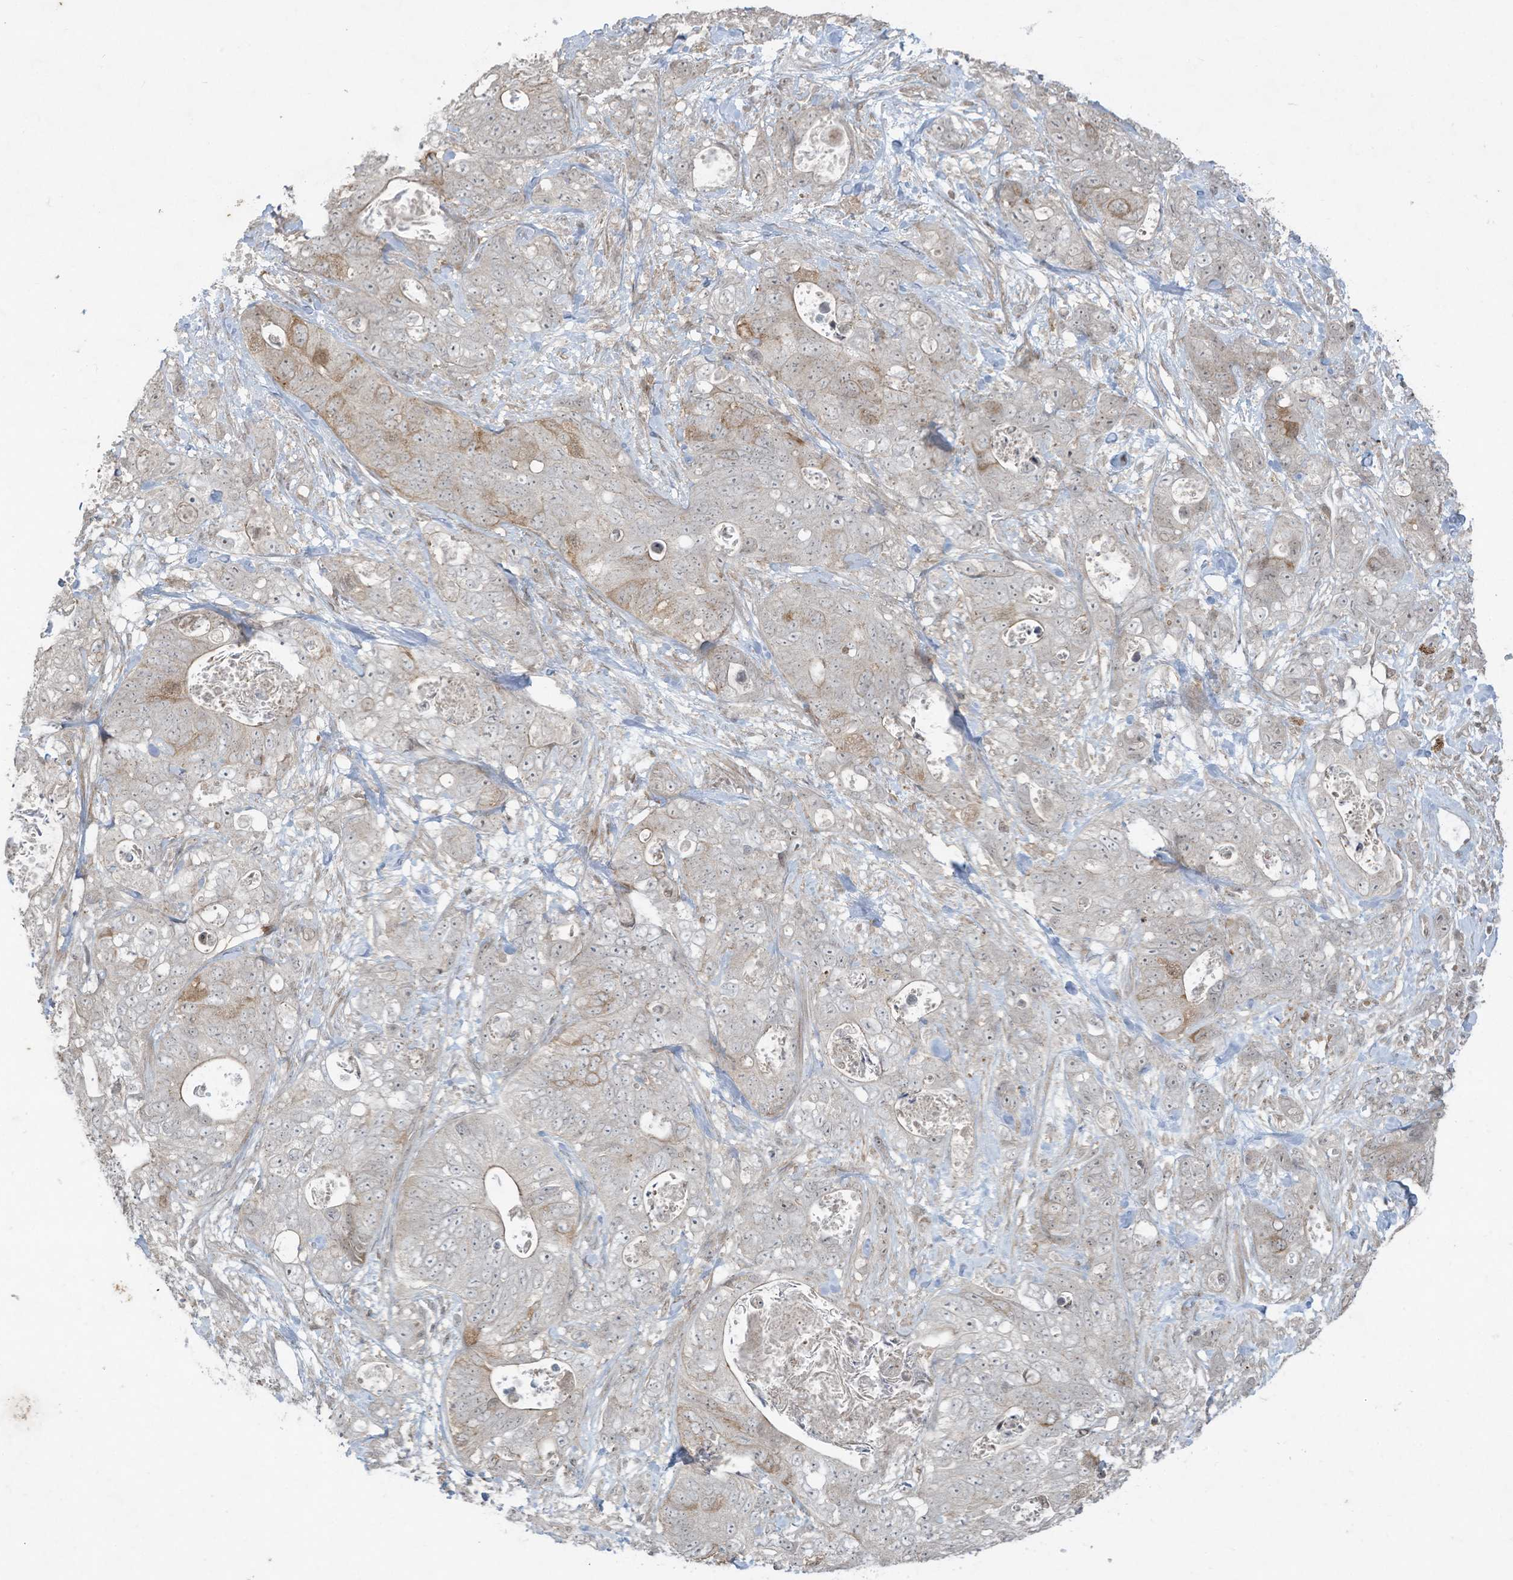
{"staining": {"intensity": "weak", "quantity": "<25%", "location": "cytoplasmic/membranous"}, "tissue": "stomach cancer", "cell_type": "Tumor cells", "image_type": "cancer", "snomed": [{"axis": "morphology", "description": "Normal tissue, NOS"}, {"axis": "morphology", "description": "Adenocarcinoma, NOS"}, {"axis": "topography", "description": "Stomach"}], "caption": "Adenocarcinoma (stomach) was stained to show a protein in brown. There is no significant expression in tumor cells.", "gene": "ZNF263", "patient": {"sex": "female", "age": 89}}